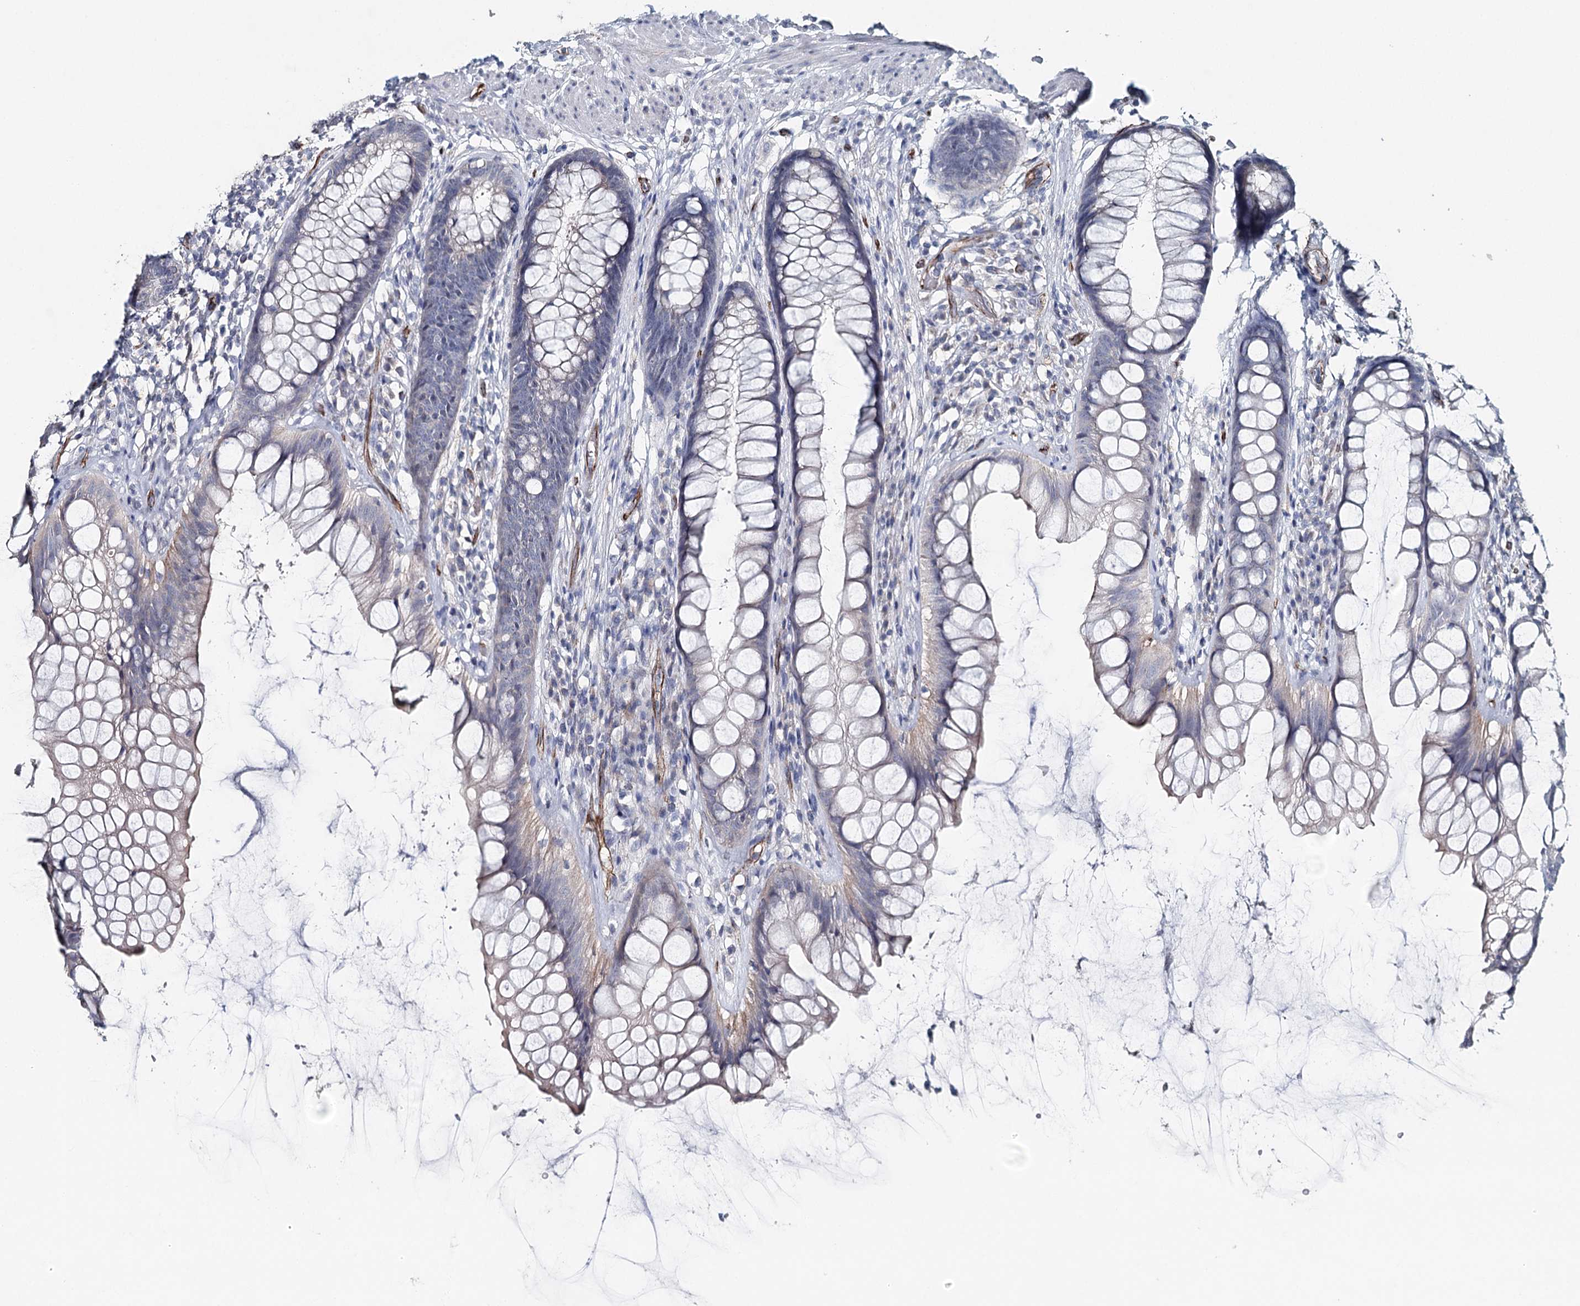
{"staining": {"intensity": "moderate", "quantity": "<25%", "location": "cytoplasmic/membranous"}, "tissue": "rectum", "cell_type": "Glandular cells", "image_type": "normal", "snomed": [{"axis": "morphology", "description": "Normal tissue, NOS"}, {"axis": "topography", "description": "Rectum"}], "caption": "Immunohistochemistry (IHC) photomicrograph of normal rectum stained for a protein (brown), which demonstrates low levels of moderate cytoplasmic/membranous positivity in approximately <25% of glandular cells.", "gene": "SYNPO", "patient": {"sex": "male", "age": 74}}